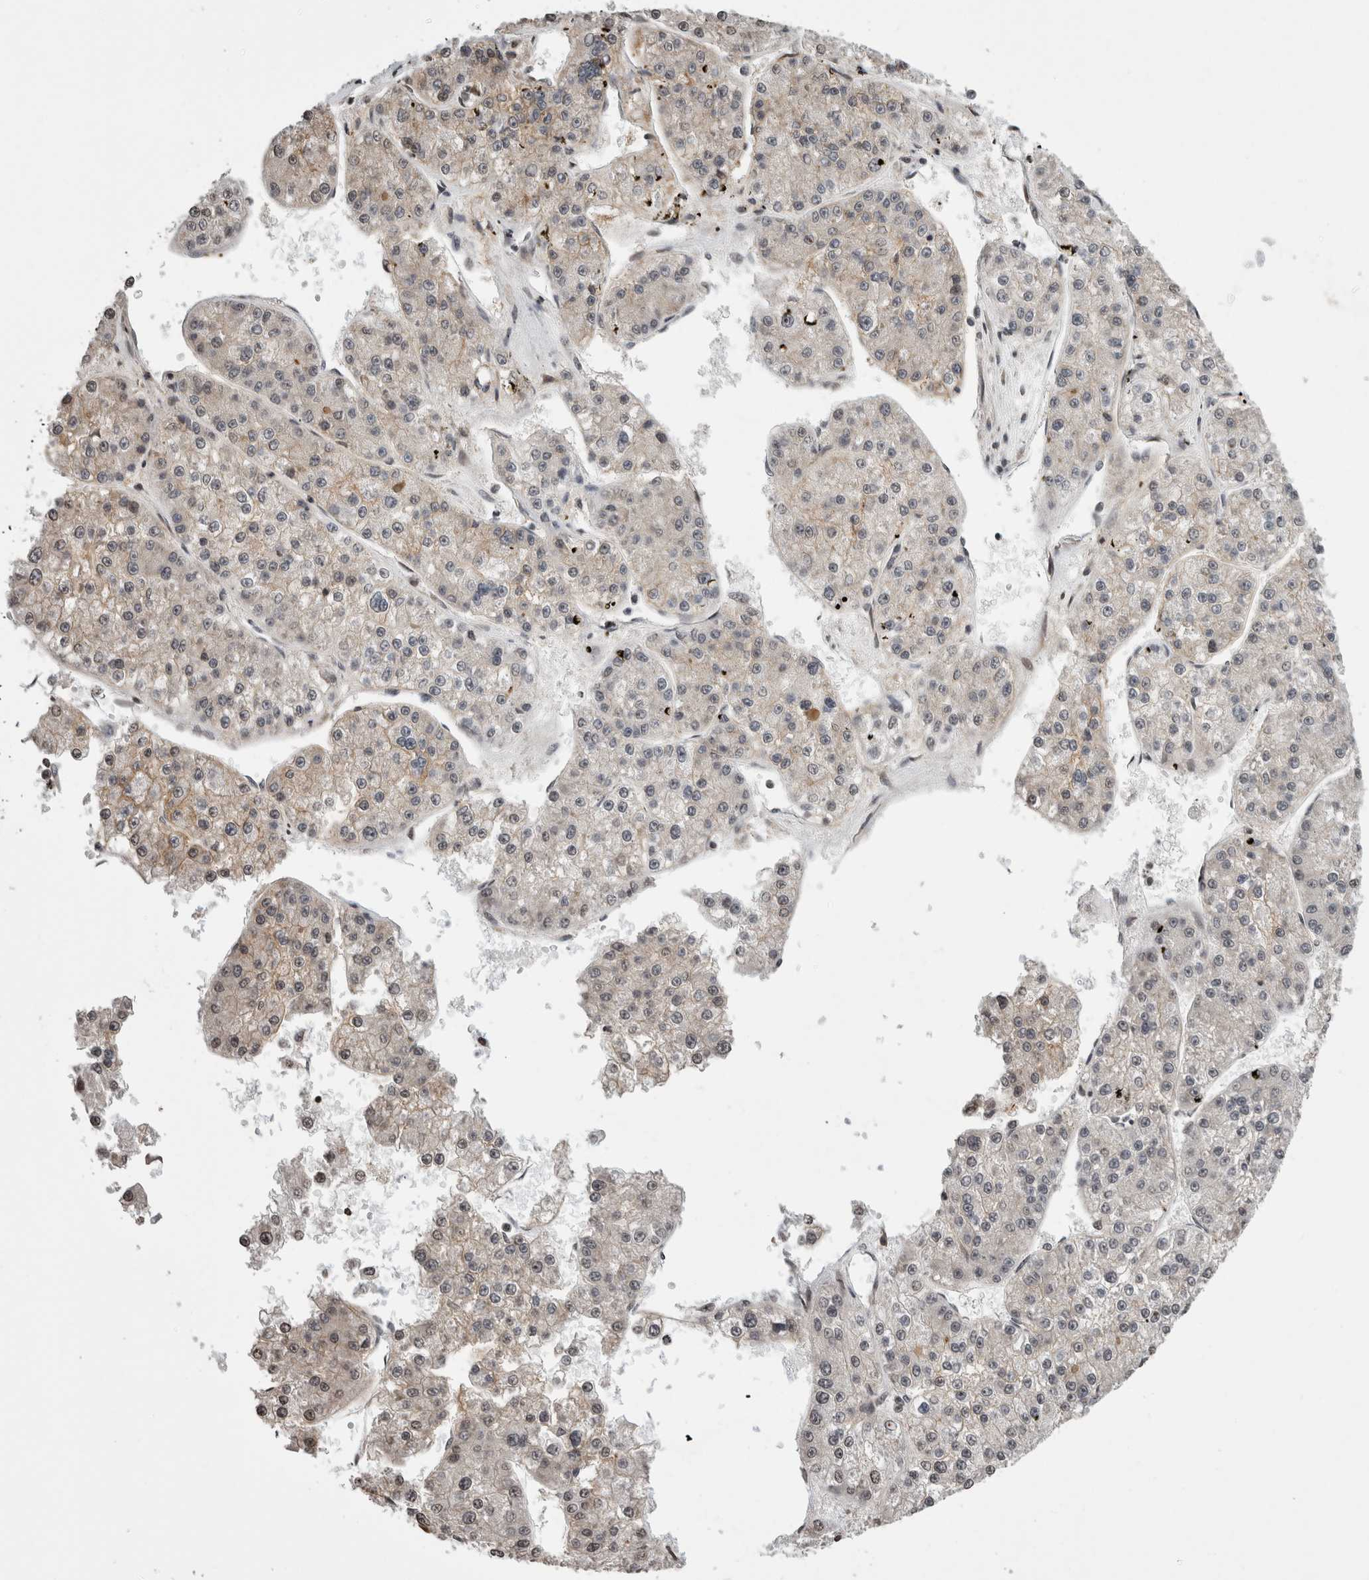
{"staining": {"intensity": "weak", "quantity": "<25%", "location": "cytoplasmic/membranous"}, "tissue": "liver cancer", "cell_type": "Tumor cells", "image_type": "cancer", "snomed": [{"axis": "morphology", "description": "Carcinoma, Hepatocellular, NOS"}, {"axis": "topography", "description": "Liver"}], "caption": "Immunohistochemistry (IHC) histopathology image of human liver hepatocellular carcinoma stained for a protein (brown), which shows no positivity in tumor cells.", "gene": "ZBTB11", "patient": {"sex": "female", "age": 73}}